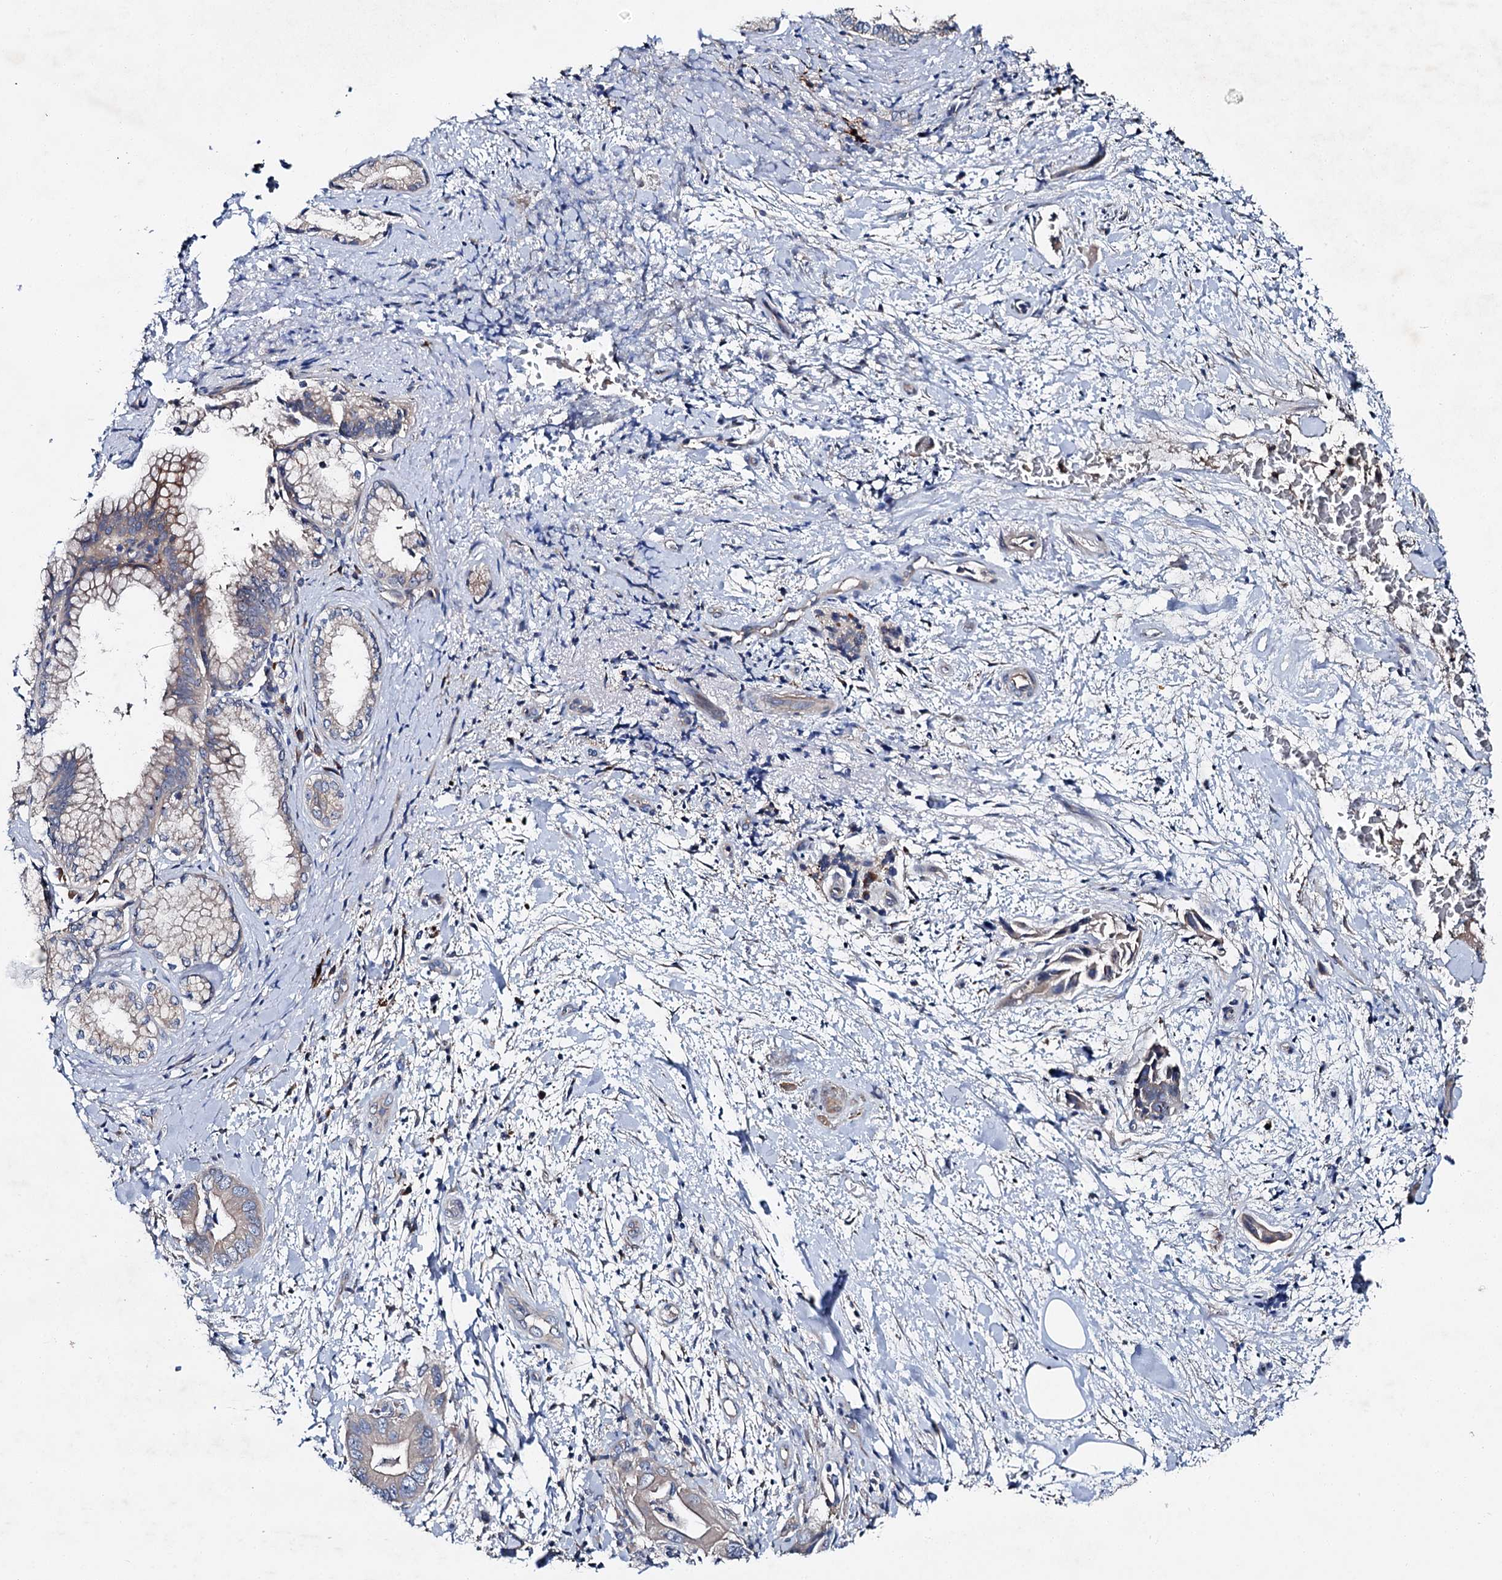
{"staining": {"intensity": "weak", "quantity": "<25%", "location": "cytoplasmic/membranous"}, "tissue": "pancreatic cancer", "cell_type": "Tumor cells", "image_type": "cancer", "snomed": [{"axis": "morphology", "description": "Adenocarcinoma, NOS"}, {"axis": "topography", "description": "Pancreas"}], "caption": "A micrograph of pancreatic cancer (adenocarcinoma) stained for a protein displays no brown staining in tumor cells.", "gene": "SLC22A25", "patient": {"sex": "female", "age": 78}}